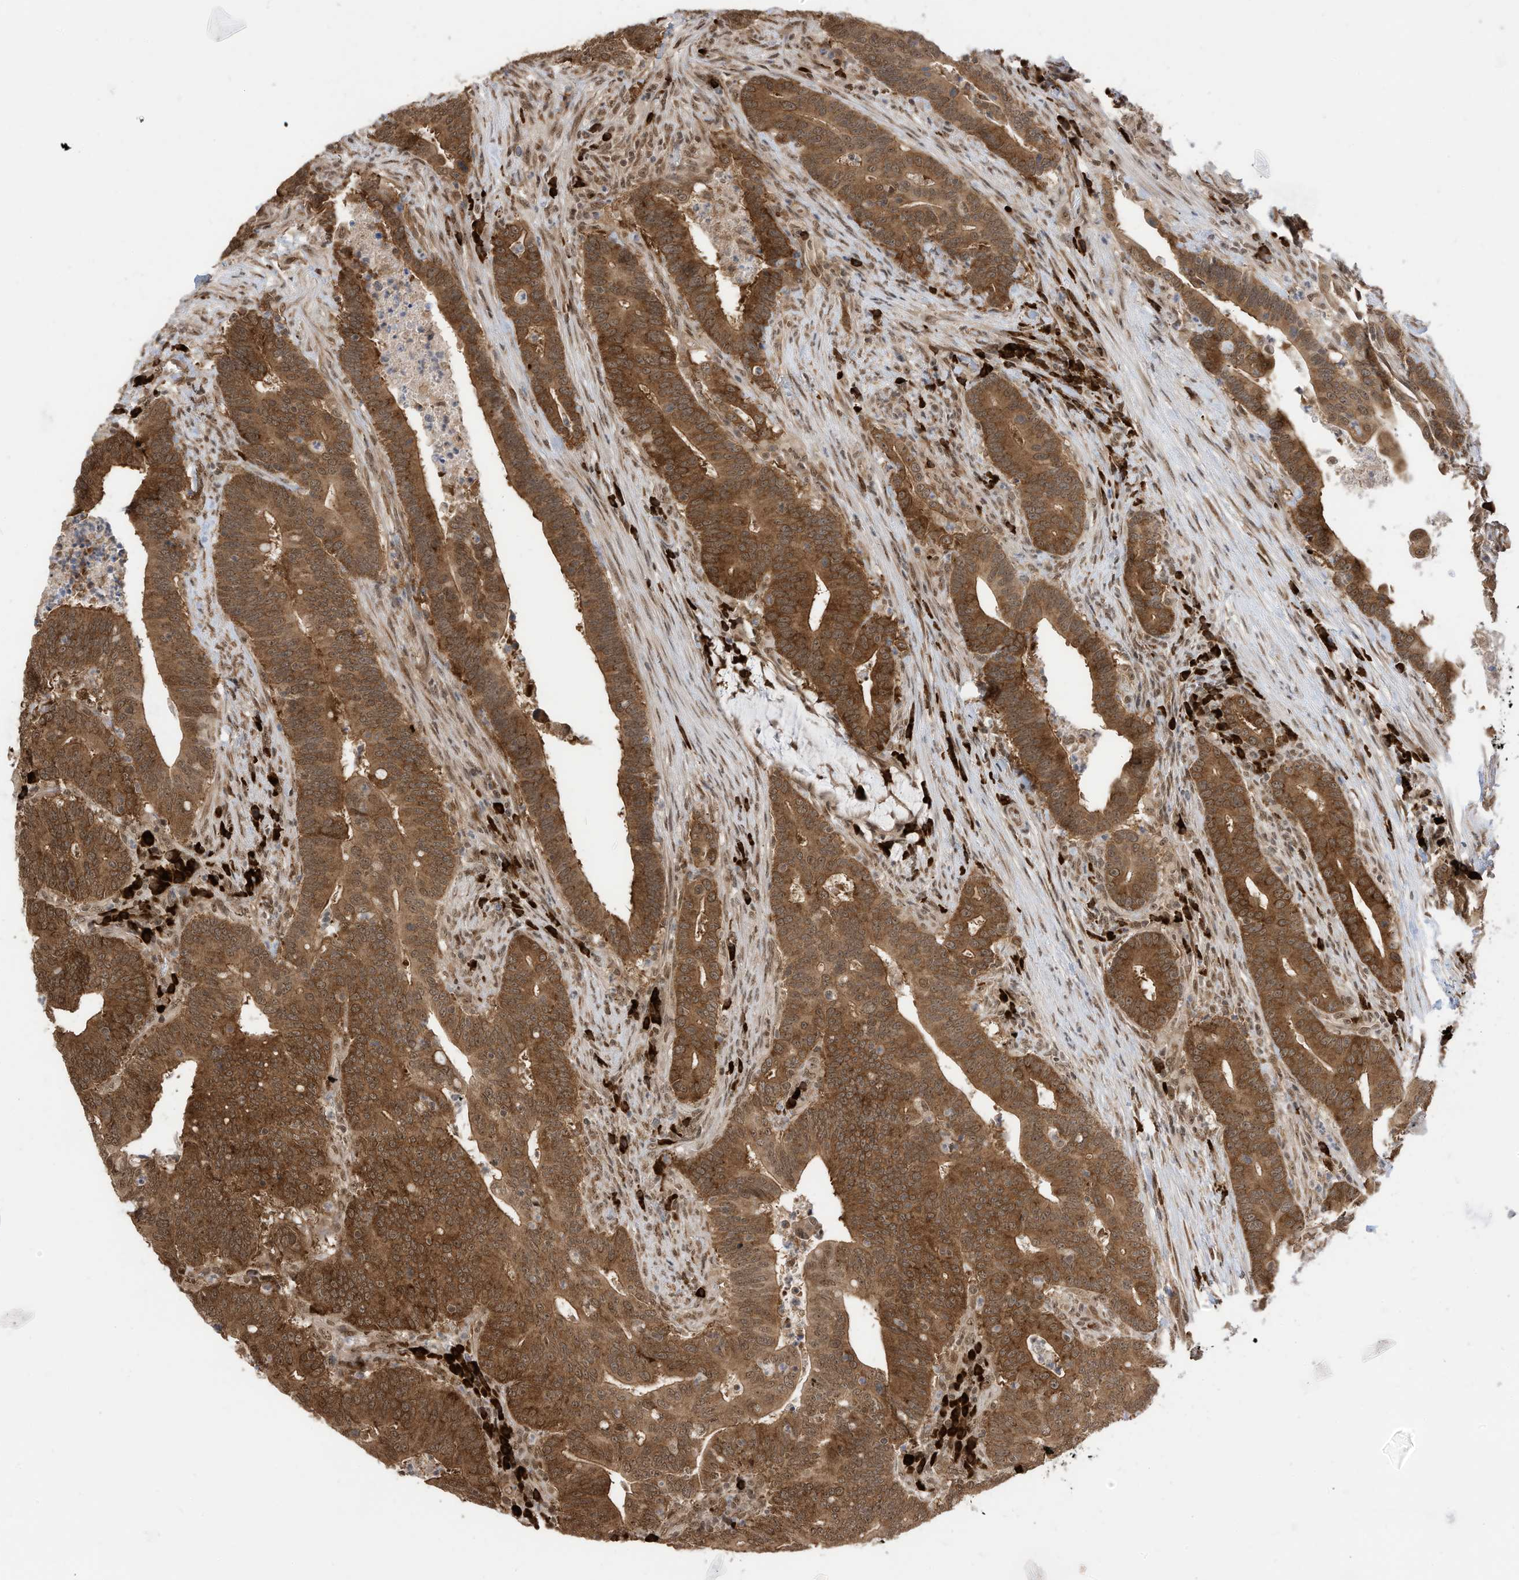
{"staining": {"intensity": "moderate", "quantity": ">75%", "location": "cytoplasmic/membranous,nuclear"}, "tissue": "colorectal cancer", "cell_type": "Tumor cells", "image_type": "cancer", "snomed": [{"axis": "morphology", "description": "Adenocarcinoma, NOS"}, {"axis": "topography", "description": "Colon"}], "caption": "DAB immunohistochemical staining of colorectal cancer (adenocarcinoma) reveals moderate cytoplasmic/membranous and nuclear protein staining in about >75% of tumor cells.", "gene": "ZNF195", "patient": {"sex": "female", "age": 66}}